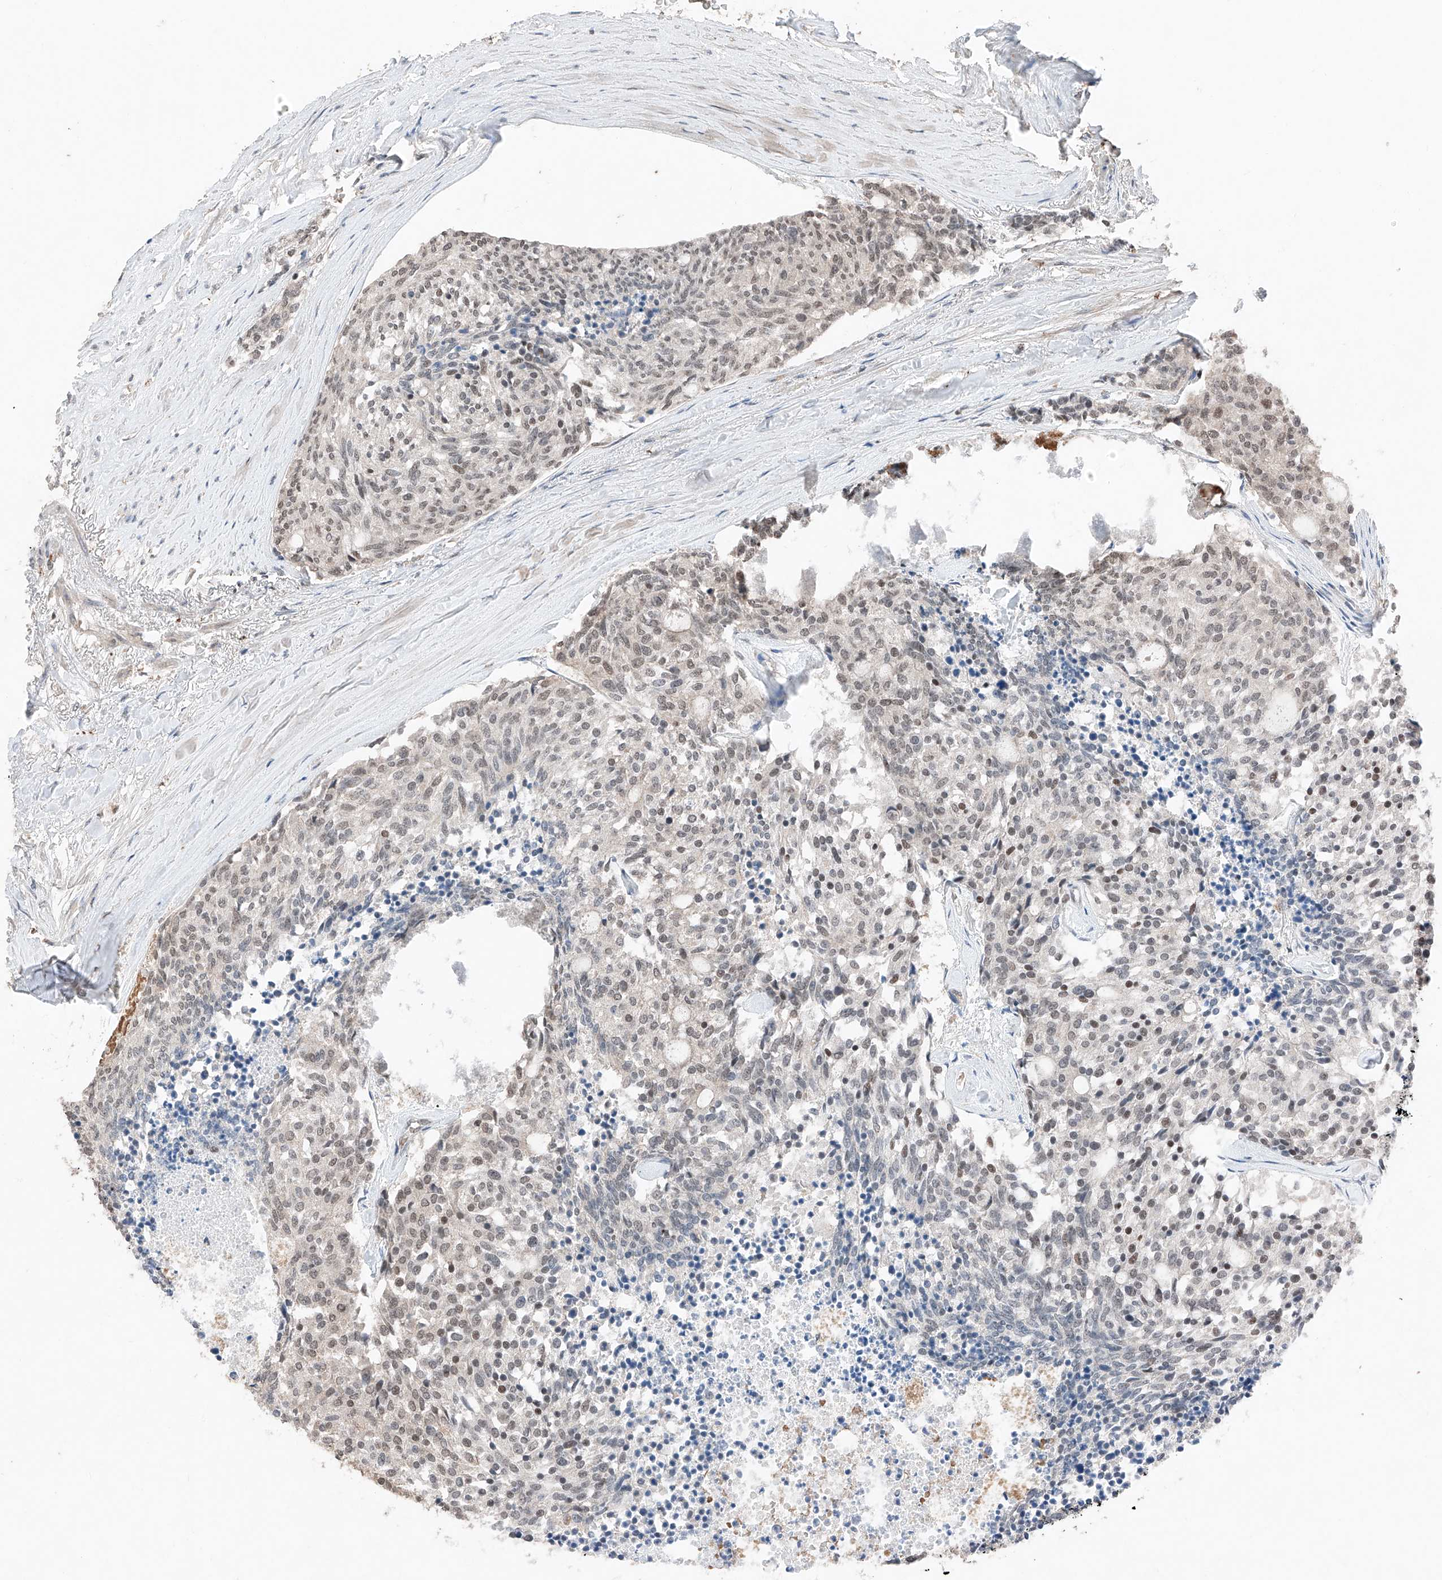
{"staining": {"intensity": "weak", "quantity": "25%-75%", "location": "nuclear"}, "tissue": "carcinoid", "cell_type": "Tumor cells", "image_type": "cancer", "snomed": [{"axis": "morphology", "description": "Carcinoid, malignant, NOS"}, {"axis": "topography", "description": "Pancreas"}], "caption": "DAB (3,3'-diaminobenzidine) immunohistochemical staining of human malignant carcinoid reveals weak nuclear protein positivity in approximately 25%-75% of tumor cells.", "gene": "TBX4", "patient": {"sex": "female", "age": 54}}